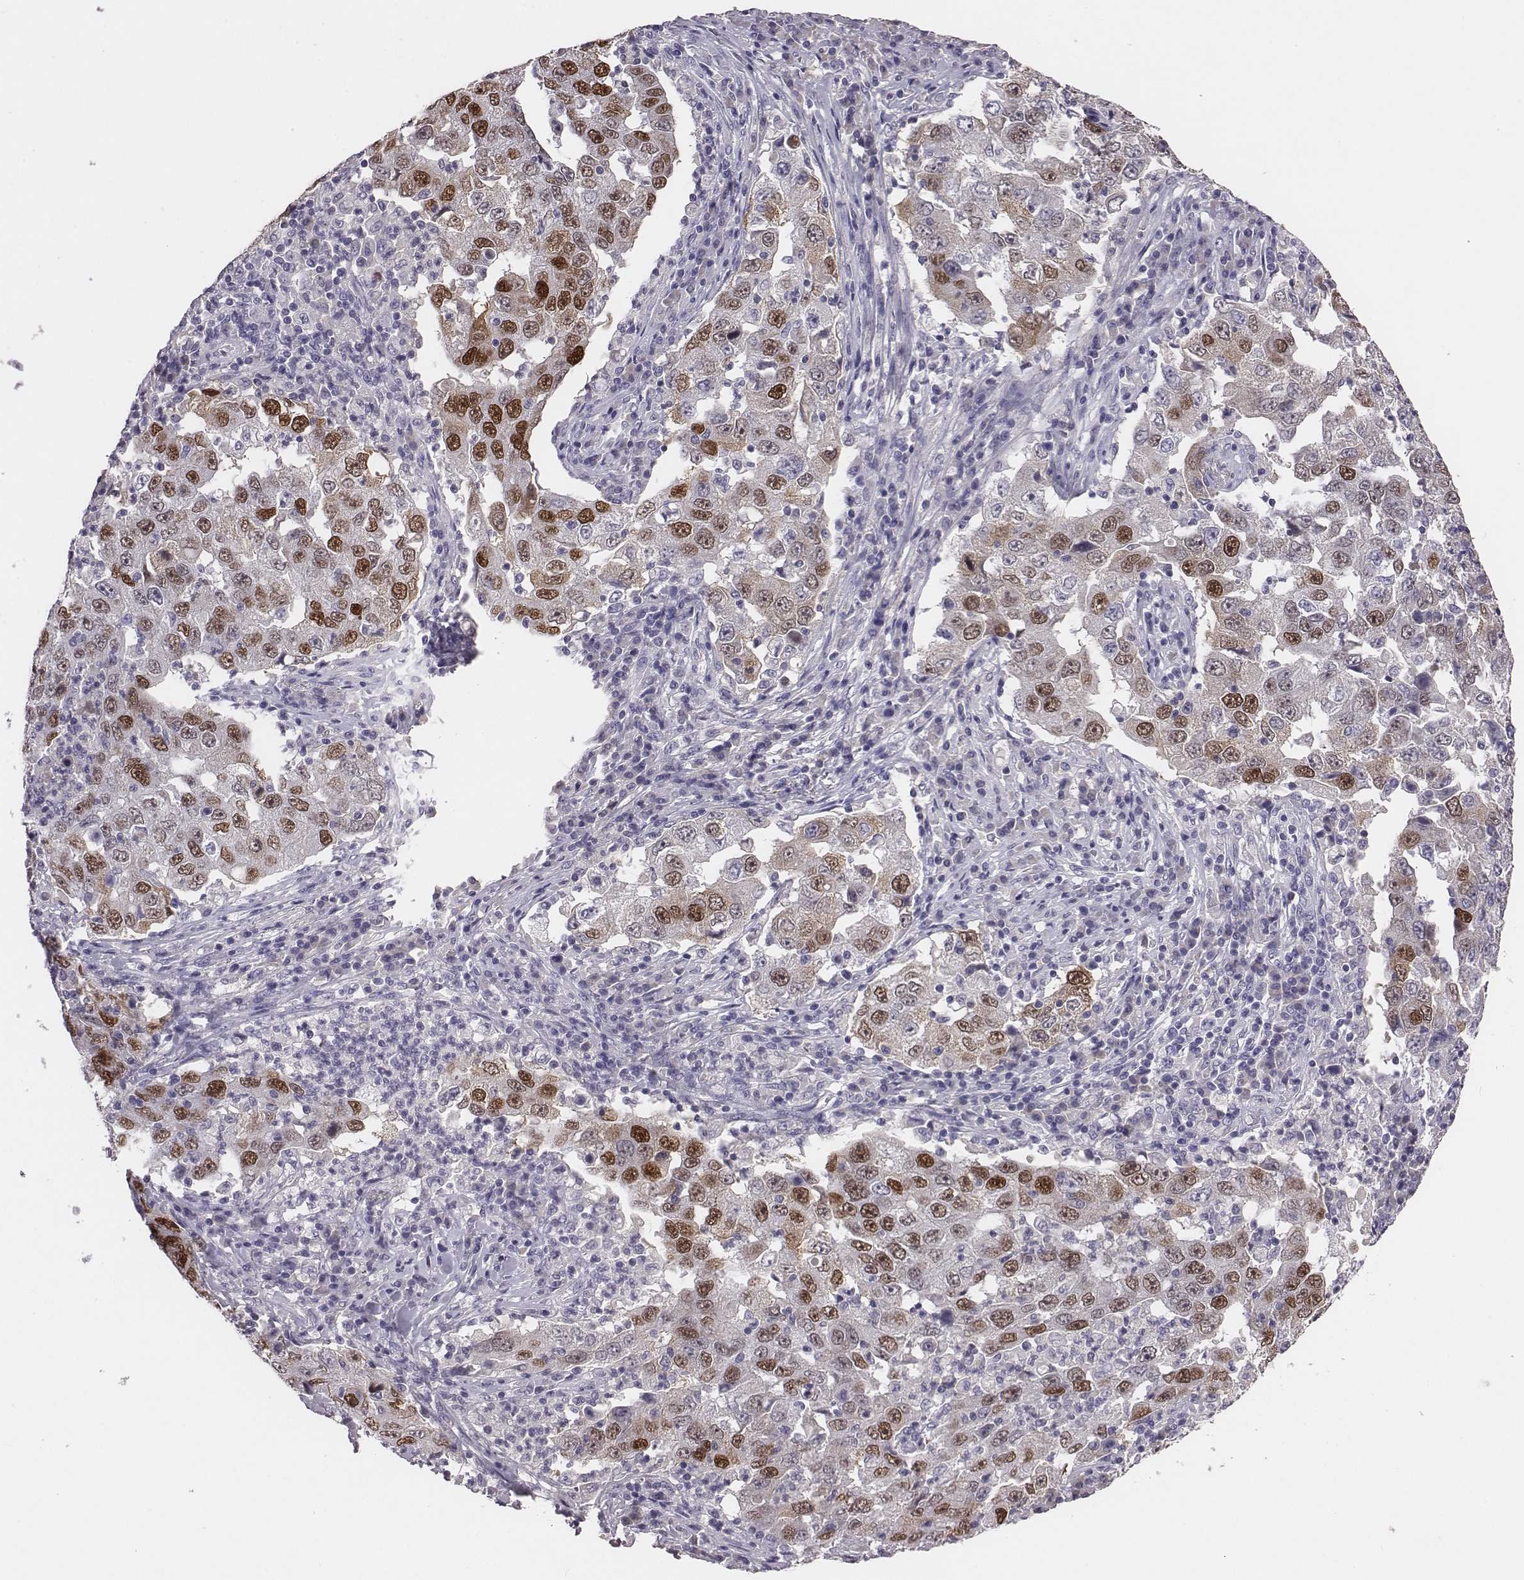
{"staining": {"intensity": "moderate", "quantity": ">75%", "location": "nuclear"}, "tissue": "lung cancer", "cell_type": "Tumor cells", "image_type": "cancer", "snomed": [{"axis": "morphology", "description": "Adenocarcinoma, NOS"}, {"axis": "topography", "description": "Lung"}], "caption": "An immunohistochemistry (IHC) micrograph of neoplastic tissue is shown. Protein staining in brown shows moderate nuclear positivity in lung adenocarcinoma within tumor cells. The staining was performed using DAB (3,3'-diaminobenzidine), with brown indicating positive protein expression. Nuclei are stained blue with hematoxylin.", "gene": "EN1", "patient": {"sex": "male", "age": 73}}